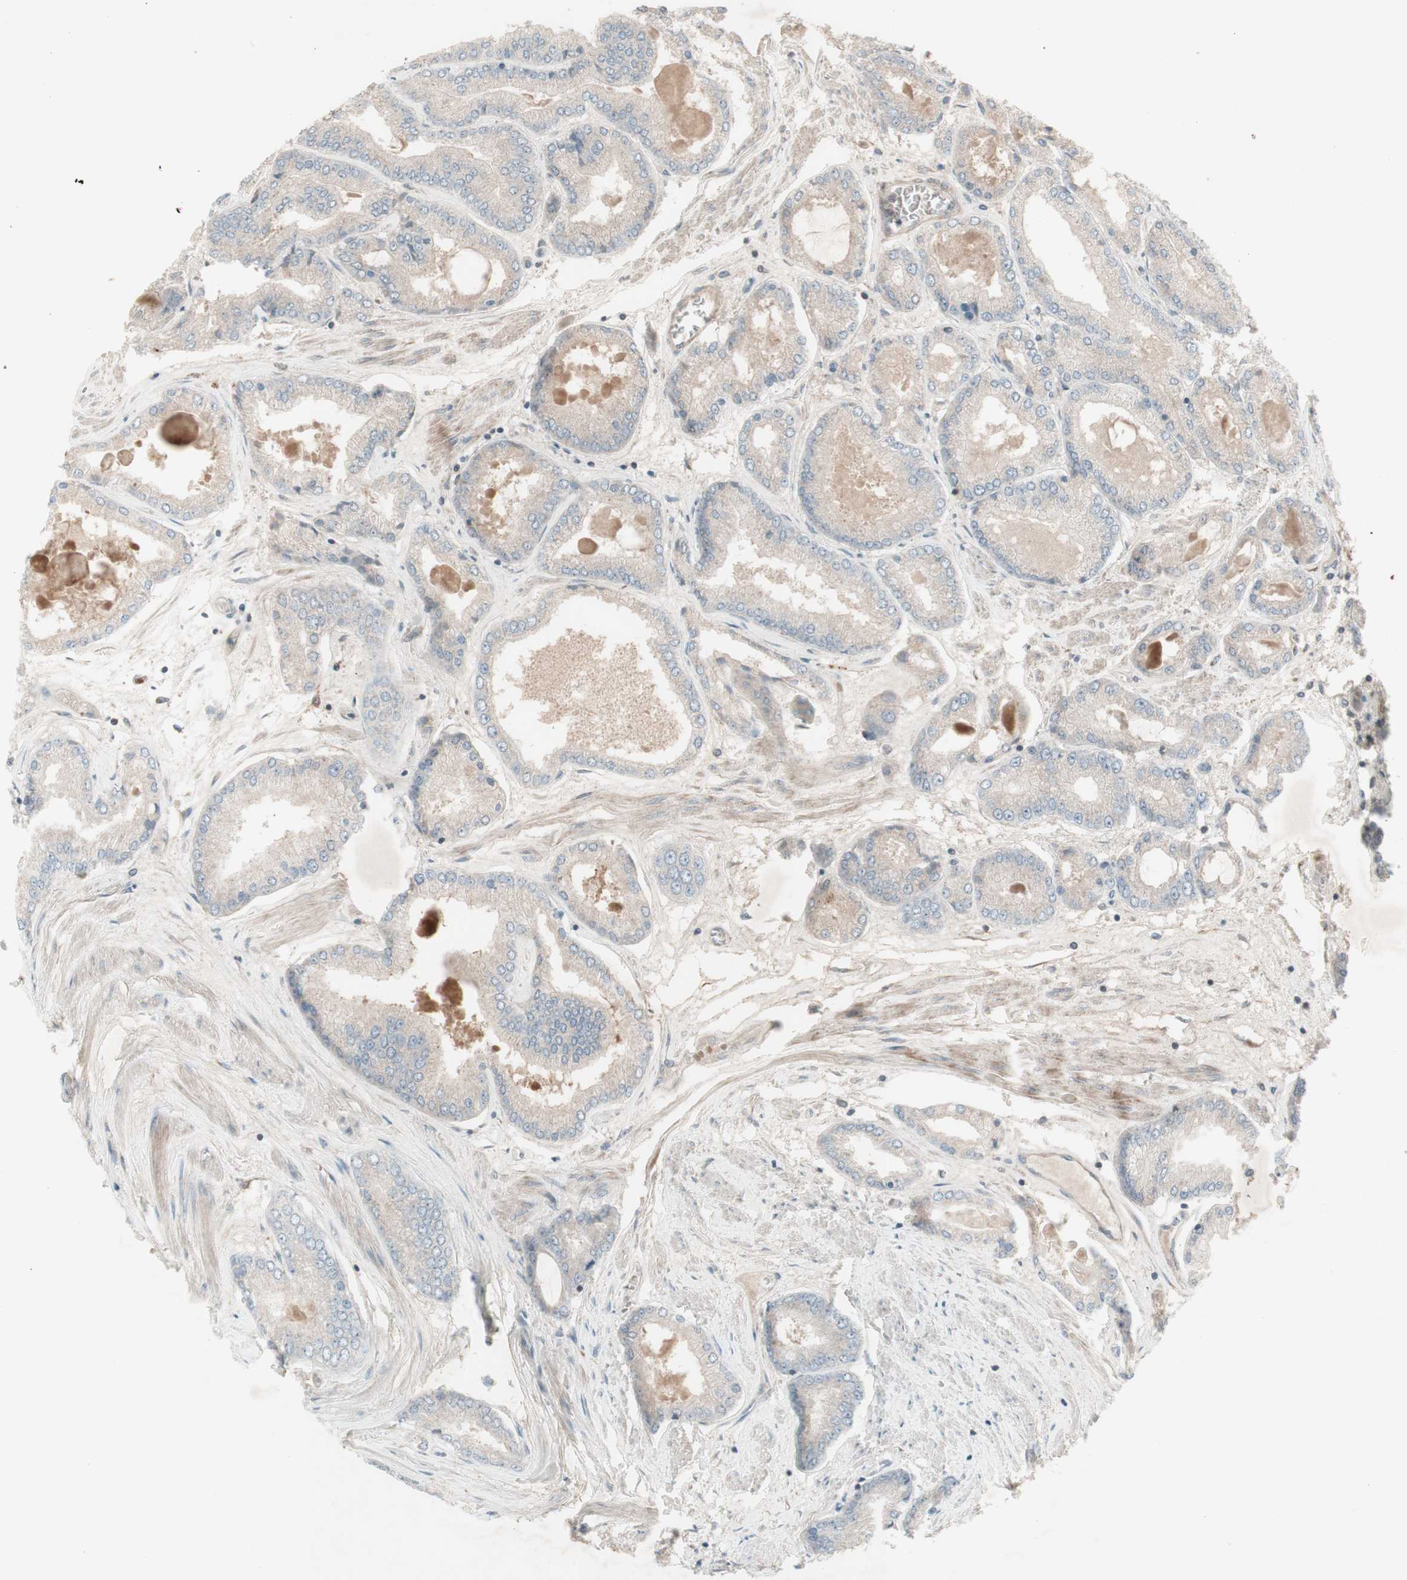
{"staining": {"intensity": "negative", "quantity": "none", "location": "none"}, "tissue": "prostate cancer", "cell_type": "Tumor cells", "image_type": "cancer", "snomed": [{"axis": "morphology", "description": "Adenocarcinoma, High grade"}, {"axis": "topography", "description": "Prostate"}], "caption": "Micrograph shows no significant protein expression in tumor cells of prostate adenocarcinoma (high-grade). The staining is performed using DAB brown chromogen with nuclei counter-stained in using hematoxylin.", "gene": "MSH6", "patient": {"sex": "male", "age": 59}}